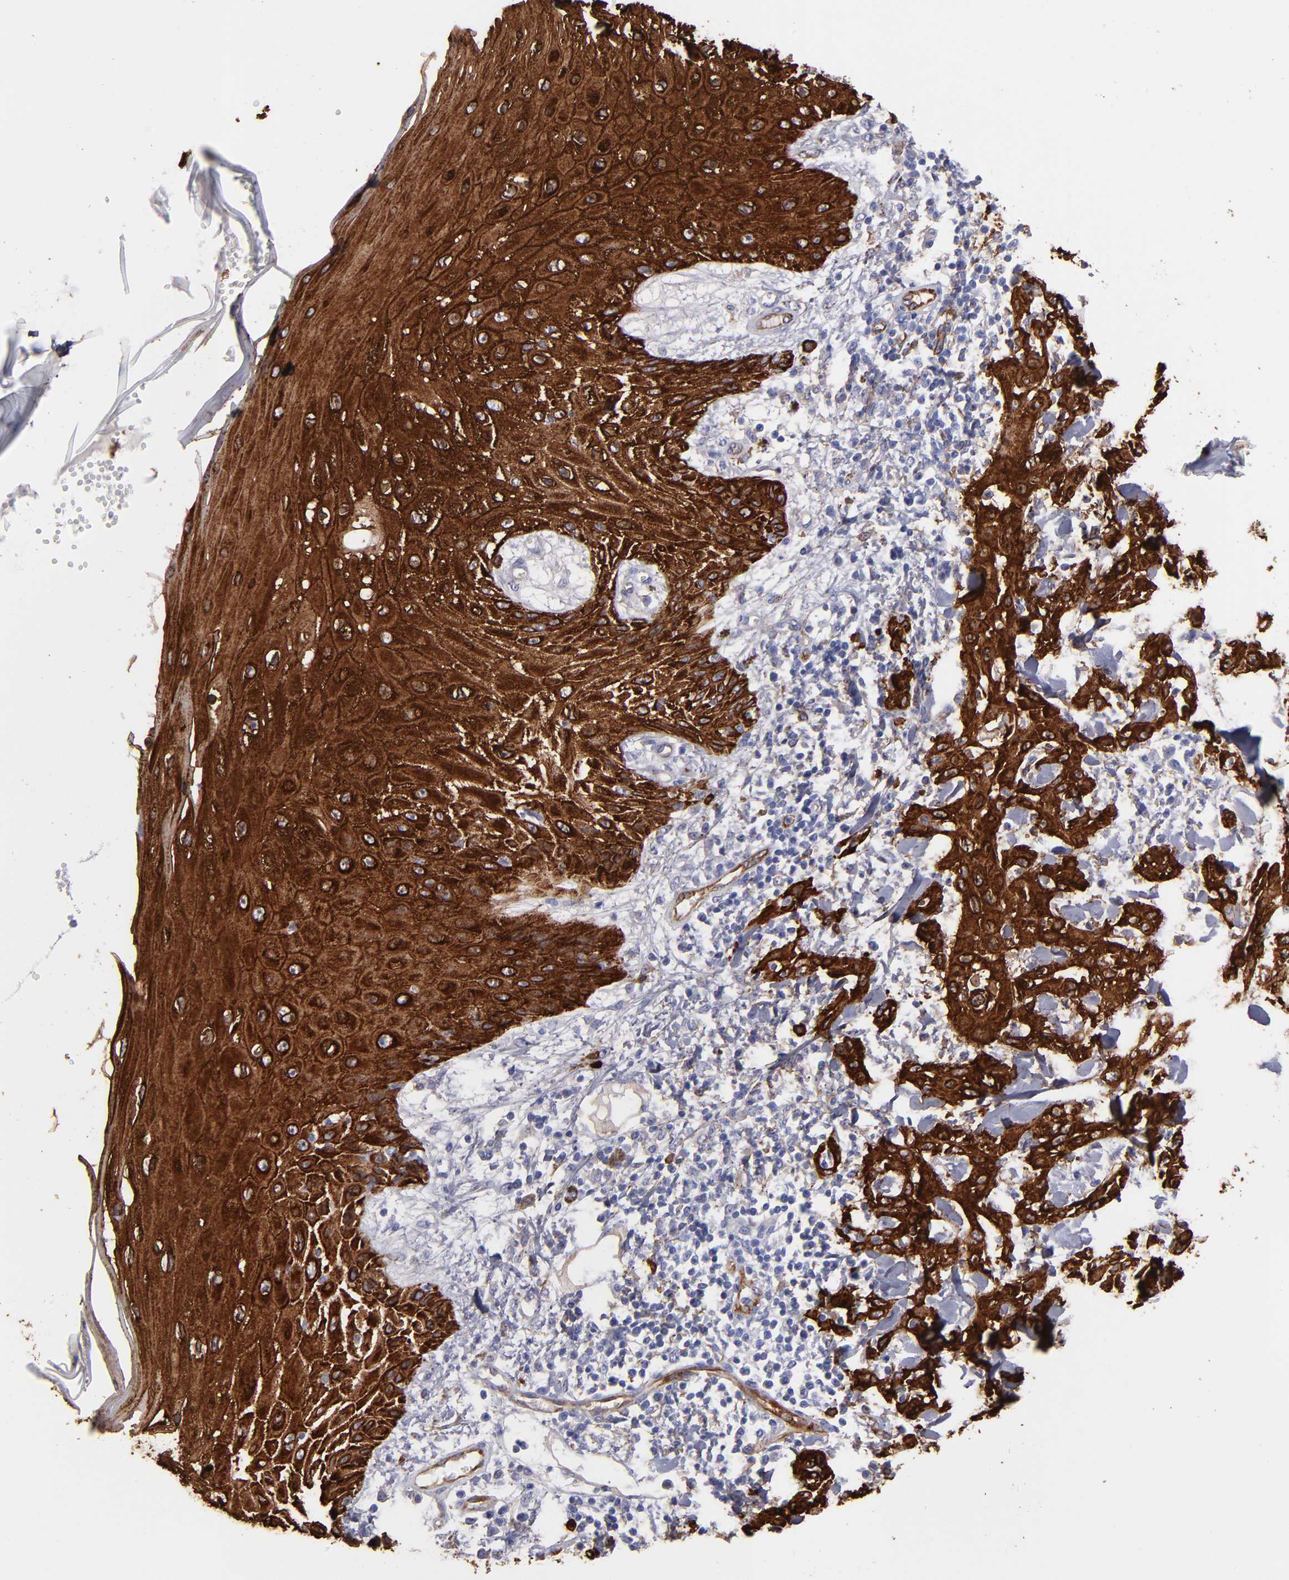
{"staining": {"intensity": "strong", "quantity": ">75%", "location": "cytoplasmic/membranous"}, "tissue": "skin cancer", "cell_type": "Tumor cells", "image_type": "cancer", "snomed": [{"axis": "morphology", "description": "Squamous cell carcinoma, NOS"}, {"axis": "topography", "description": "Skin"}], "caption": "Tumor cells display strong cytoplasmic/membranous positivity in approximately >75% of cells in squamous cell carcinoma (skin).", "gene": "AHNAK2", "patient": {"sex": "male", "age": 24}}